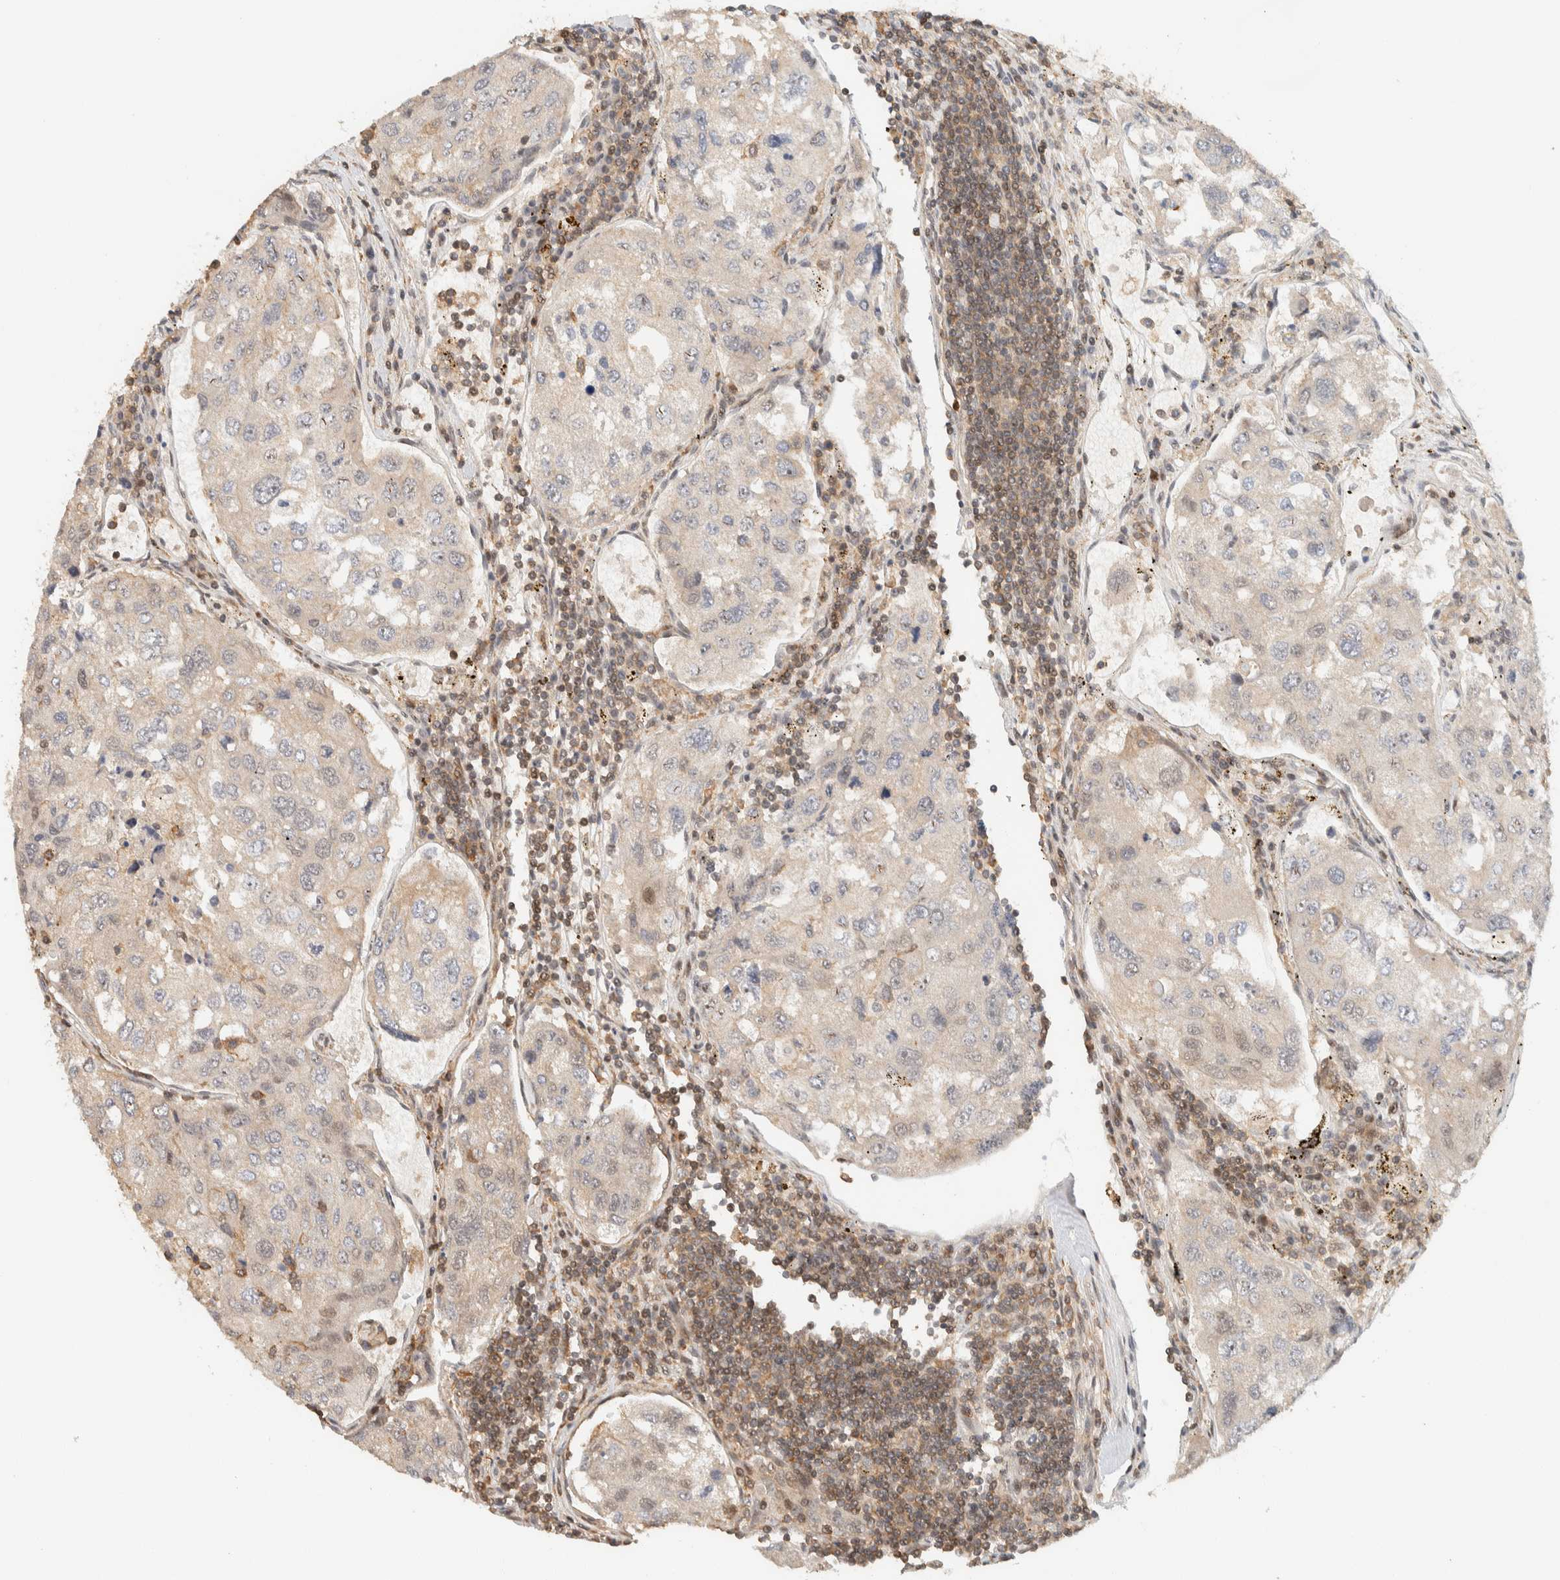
{"staining": {"intensity": "weak", "quantity": "<25%", "location": "cytoplasmic/membranous,nuclear"}, "tissue": "urothelial cancer", "cell_type": "Tumor cells", "image_type": "cancer", "snomed": [{"axis": "morphology", "description": "Urothelial carcinoma, High grade"}, {"axis": "topography", "description": "Lymph node"}, {"axis": "topography", "description": "Urinary bladder"}], "caption": "Immunohistochemistry micrograph of neoplastic tissue: urothelial cancer stained with DAB (3,3'-diaminobenzidine) shows no significant protein staining in tumor cells. (IHC, brightfield microscopy, high magnification).", "gene": "ARFGEF1", "patient": {"sex": "male", "age": 51}}